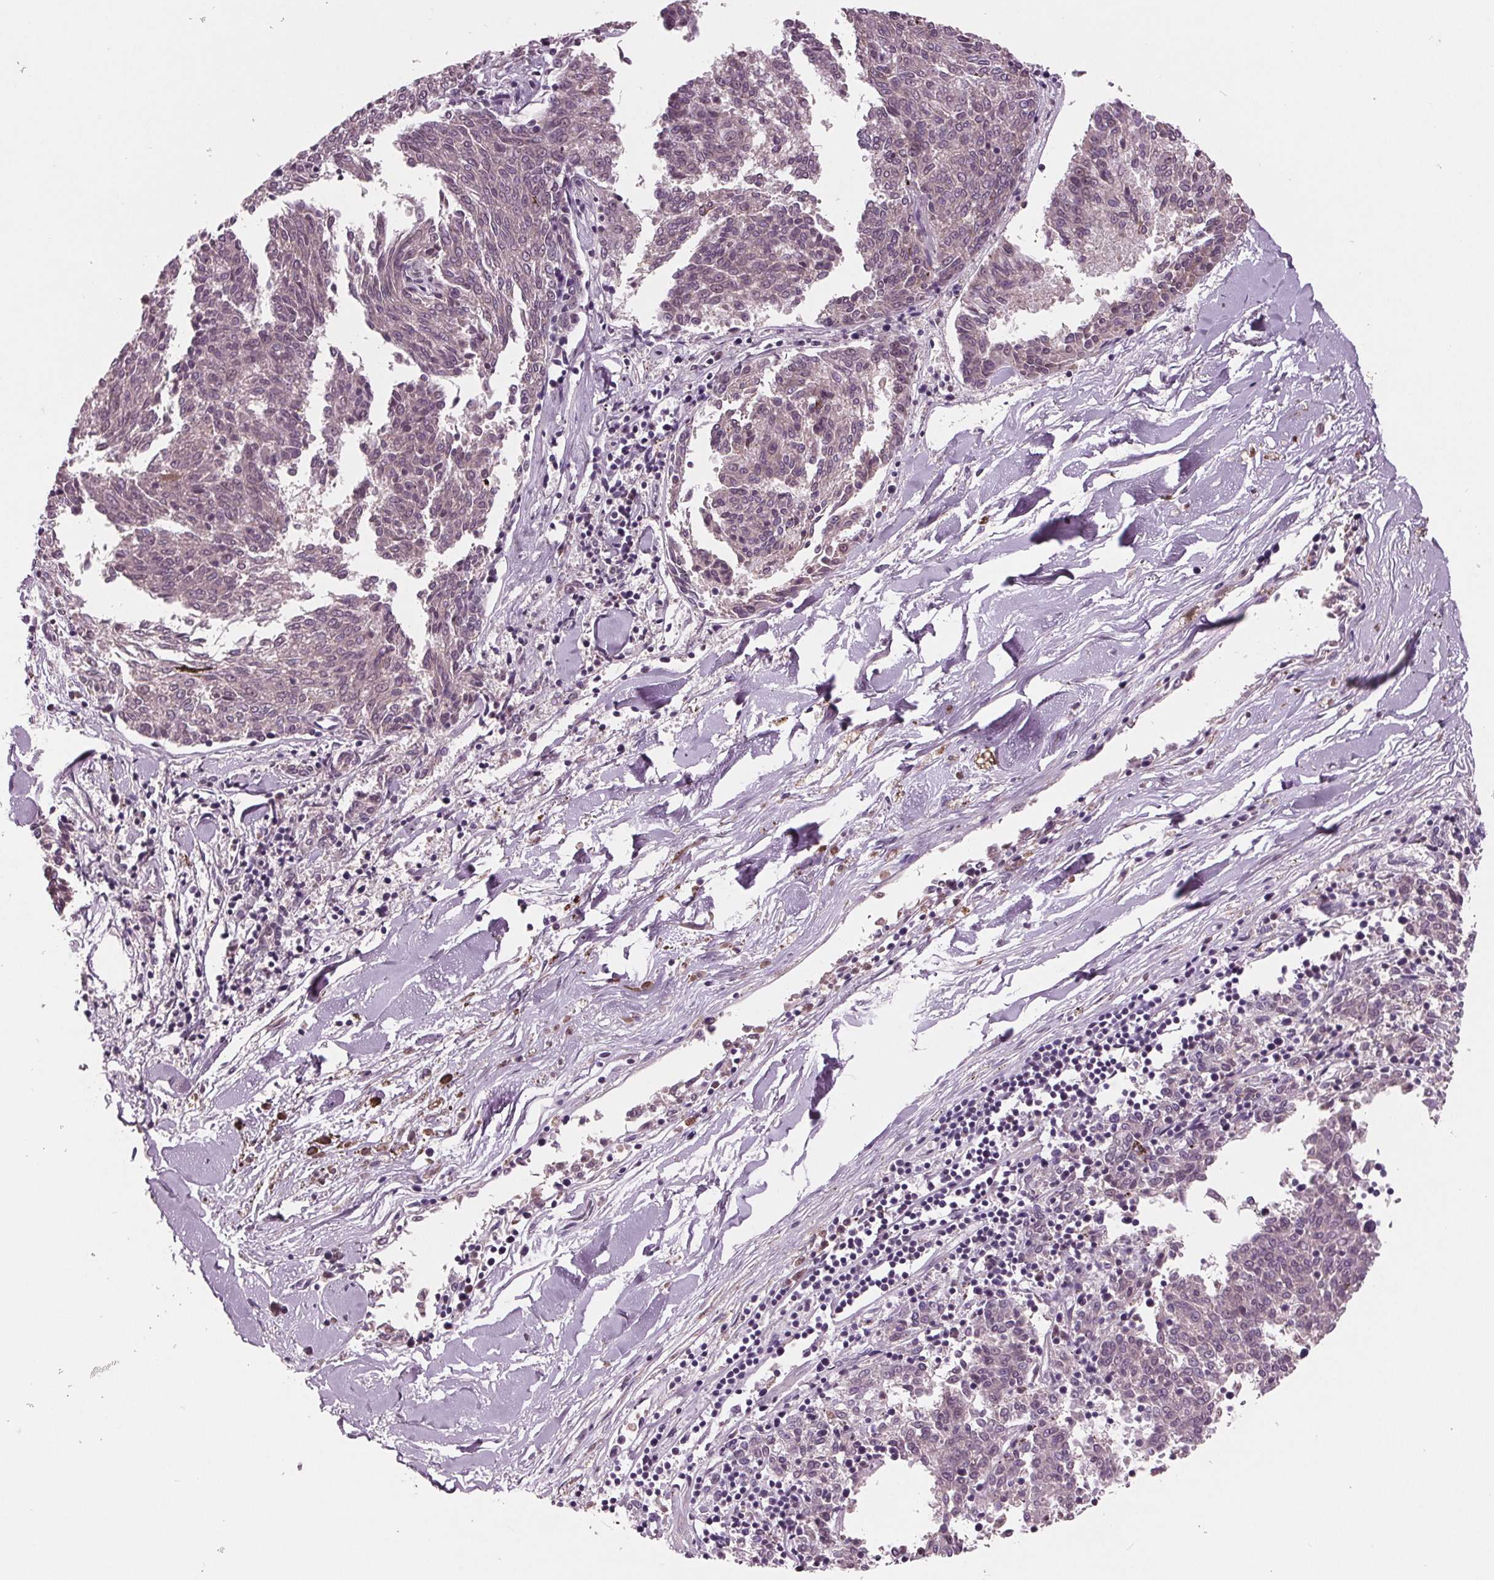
{"staining": {"intensity": "negative", "quantity": "none", "location": "none"}, "tissue": "melanoma", "cell_type": "Tumor cells", "image_type": "cancer", "snomed": [{"axis": "morphology", "description": "Malignant melanoma, NOS"}, {"axis": "topography", "description": "Skin"}], "caption": "Tumor cells show no significant protein positivity in malignant melanoma.", "gene": "C6", "patient": {"sex": "female", "age": 72}}